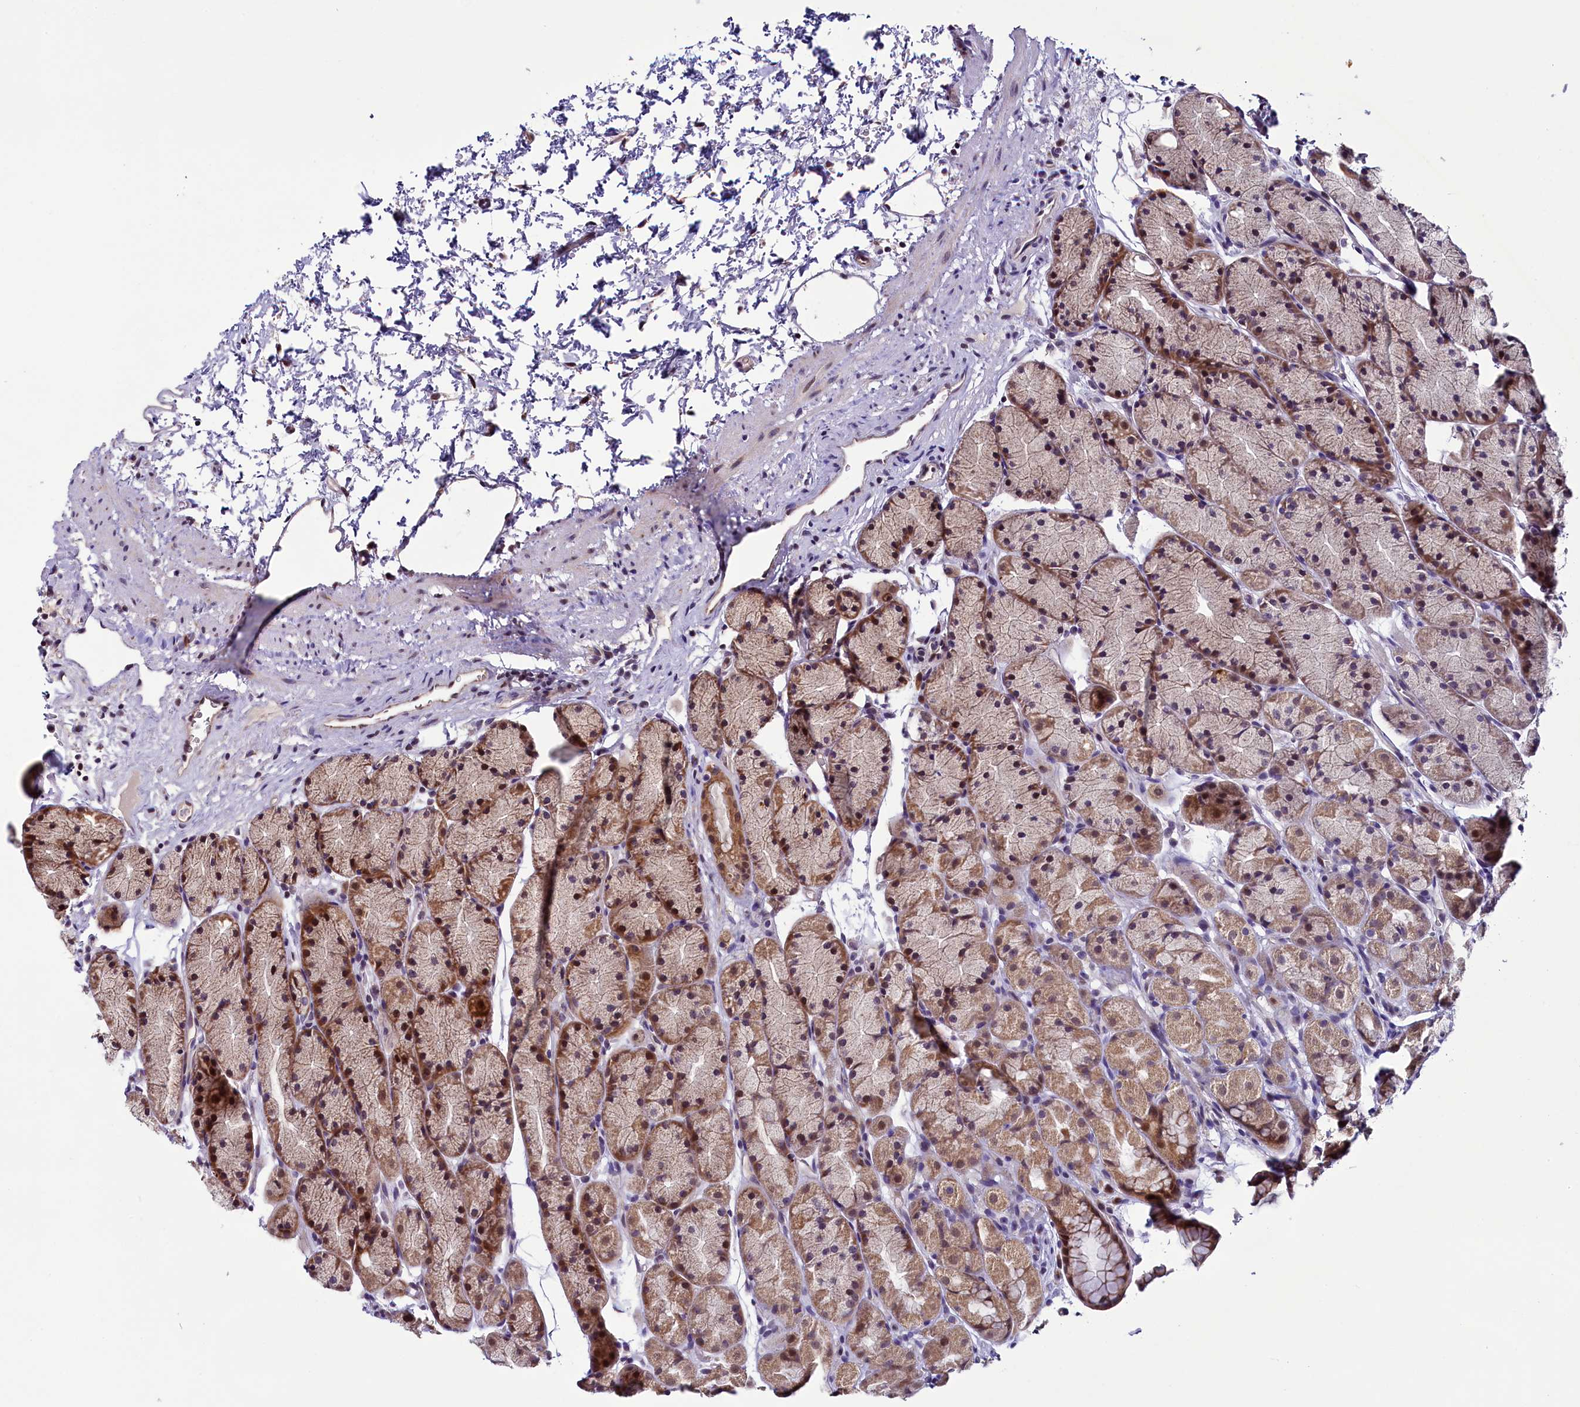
{"staining": {"intensity": "moderate", "quantity": ">75%", "location": "cytoplasmic/membranous,nuclear"}, "tissue": "stomach", "cell_type": "Glandular cells", "image_type": "normal", "snomed": [{"axis": "morphology", "description": "Normal tissue, NOS"}, {"axis": "topography", "description": "Stomach, upper"}, {"axis": "topography", "description": "Stomach"}], "caption": "Moderate cytoplasmic/membranous,nuclear staining for a protein is appreciated in about >75% of glandular cells of benign stomach using immunohistochemistry.", "gene": "RPUSD2", "patient": {"sex": "male", "age": 47}}